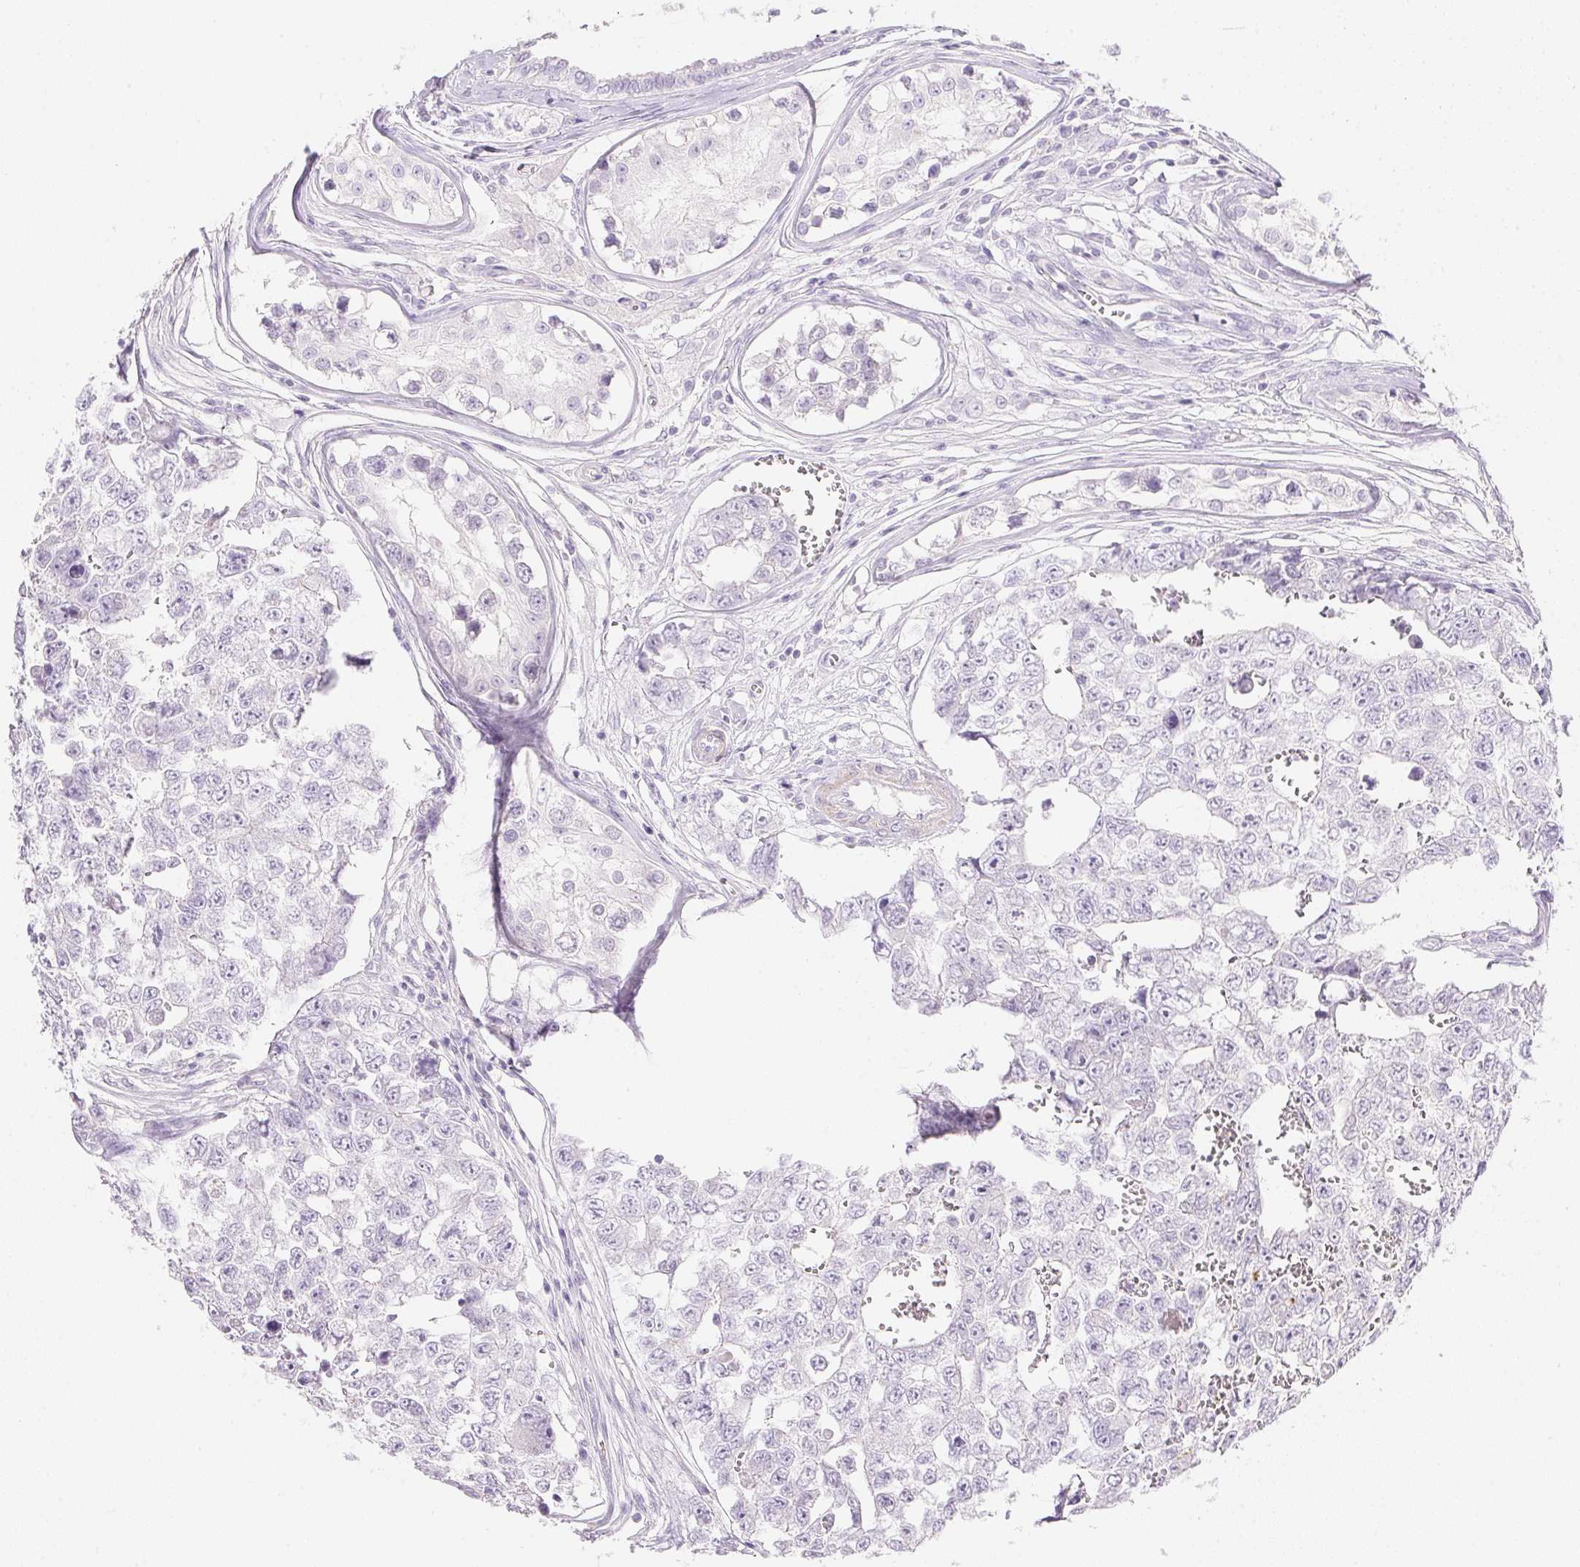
{"staining": {"intensity": "negative", "quantity": "none", "location": "none"}, "tissue": "testis cancer", "cell_type": "Tumor cells", "image_type": "cancer", "snomed": [{"axis": "morphology", "description": "Carcinoma, Embryonal, NOS"}, {"axis": "topography", "description": "Testis"}], "caption": "Human testis cancer (embryonal carcinoma) stained for a protein using immunohistochemistry (IHC) shows no expression in tumor cells.", "gene": "KCNE2", "patient": {"sex": "male", "age": 18}}